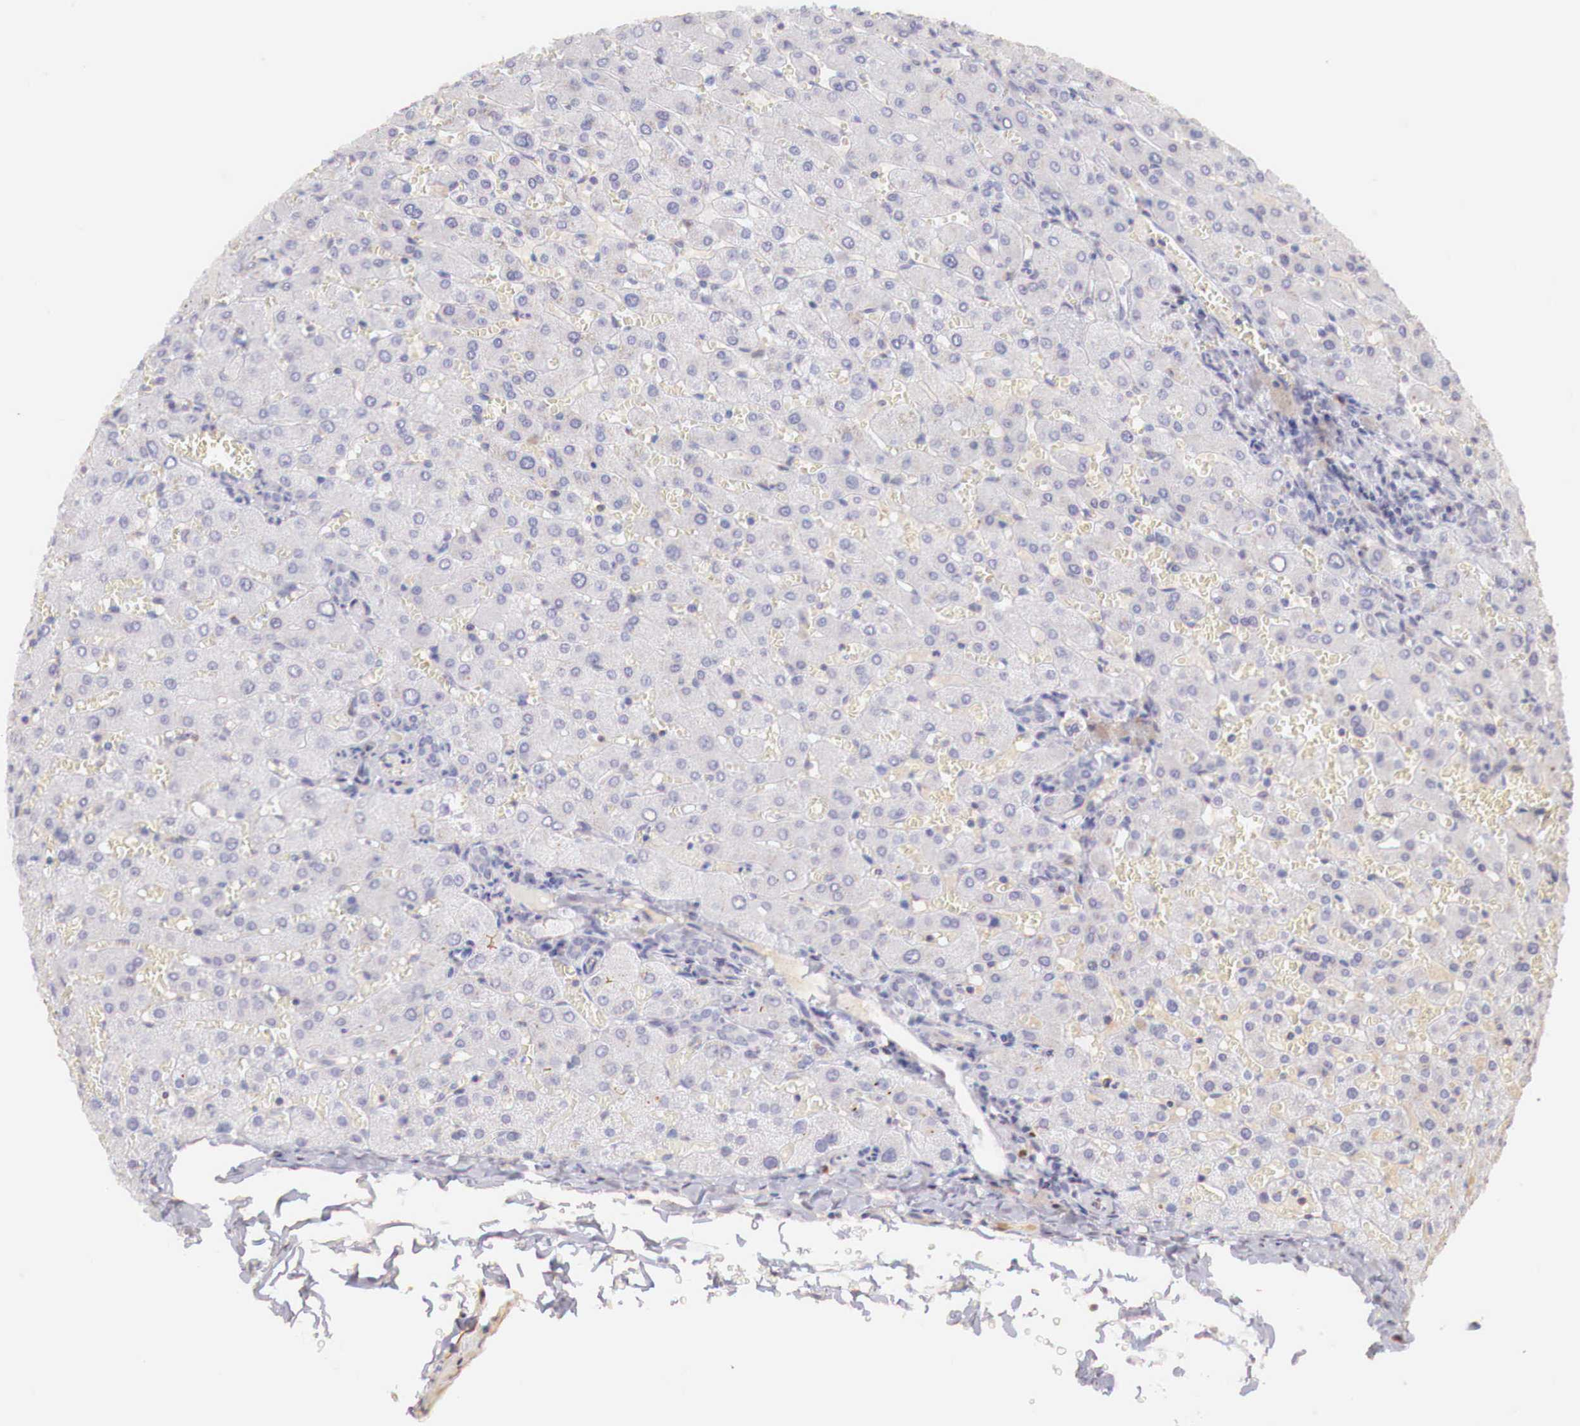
{"staining": {"intensity": "negative", "quantity": "none", "location": "none"}, "tissue": "liver", "cell_type": "Cholangiocytes", "image_type": "normal", "snomed": [{"axis": "morphology", "description": "Normal tissue, NOS"}, {"axis": "topography", "description": "Liver"}], "caption": "An IHC histopathology image of normal liver is shown. There is no staining in cholangiocytes of liver.", "gene": "XPNPEP2", "patient": {"sex": "female", "age": 30}}